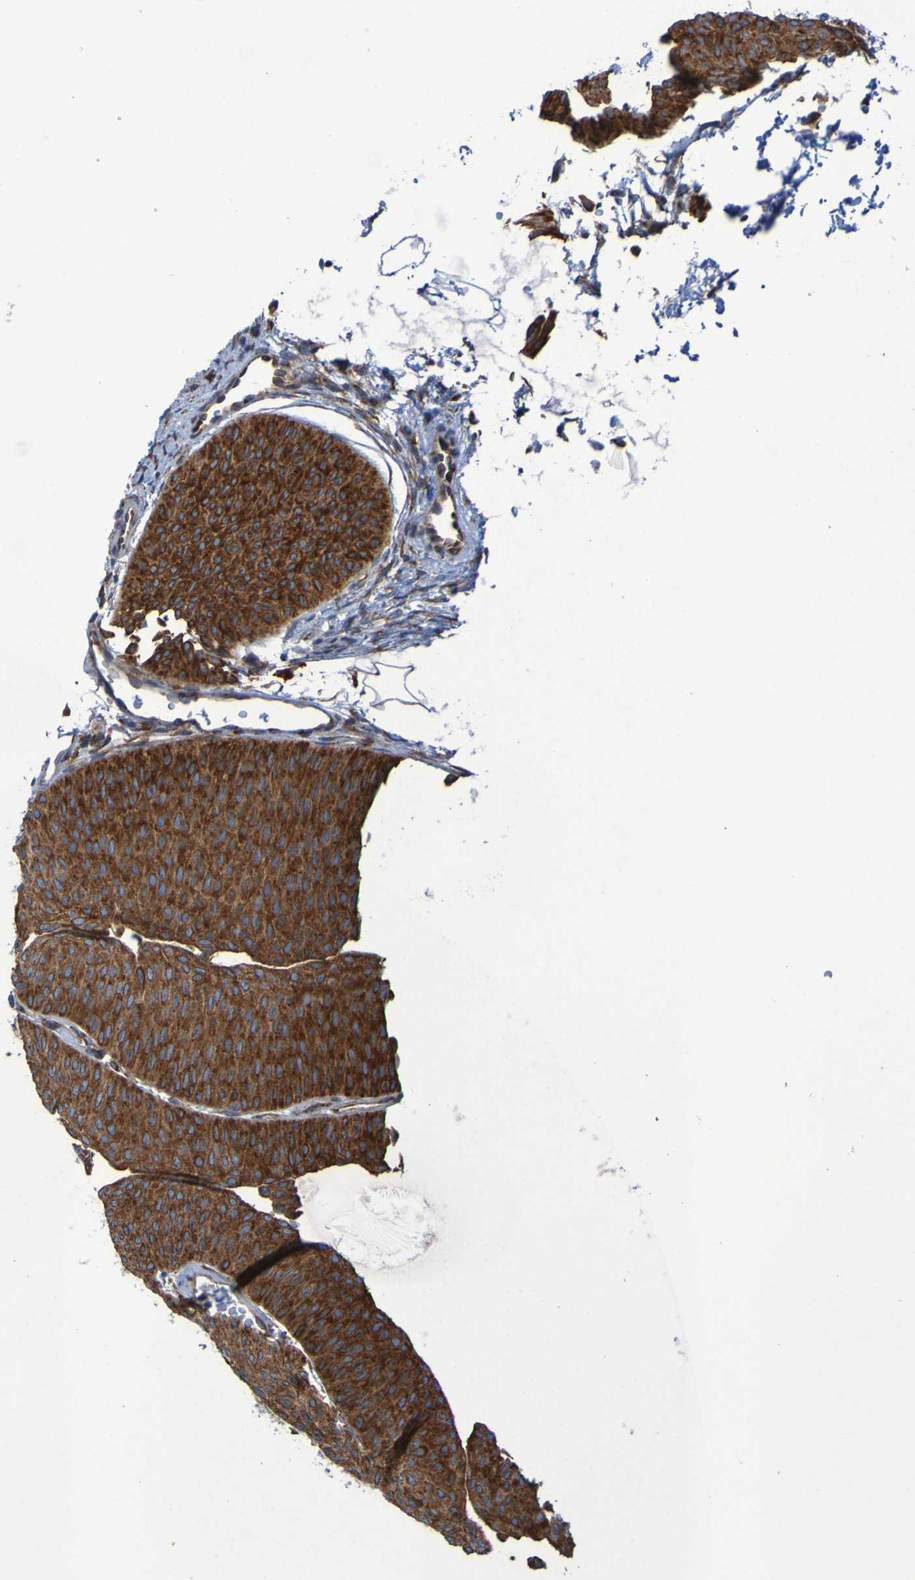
{"staining": {"intensity": "strong", "quantity": ">75%", "location": "cytoplasmic/membranous"}, "tissue": "urothelial cancer", "cell_type": "Tumor cells", "image_type": "cancer", "snomed": [{"axis": "morphology", "description": "Urothelial carcinoma, Low grade"}, {"axis": "topography", "description": "Urinary bladder"}], "caption": "Immunohistochemistry image of neoplastic tissue: human urothelial cancer stained using IHC reveals high levels of strong protein expression localized specifically in the cytoplasmic/membranous of tumor cells, appearing as a cytoplasmic/membranous brown color.", "gene": "FKBP3", "patient": {"sex": "female", "age": 60}}